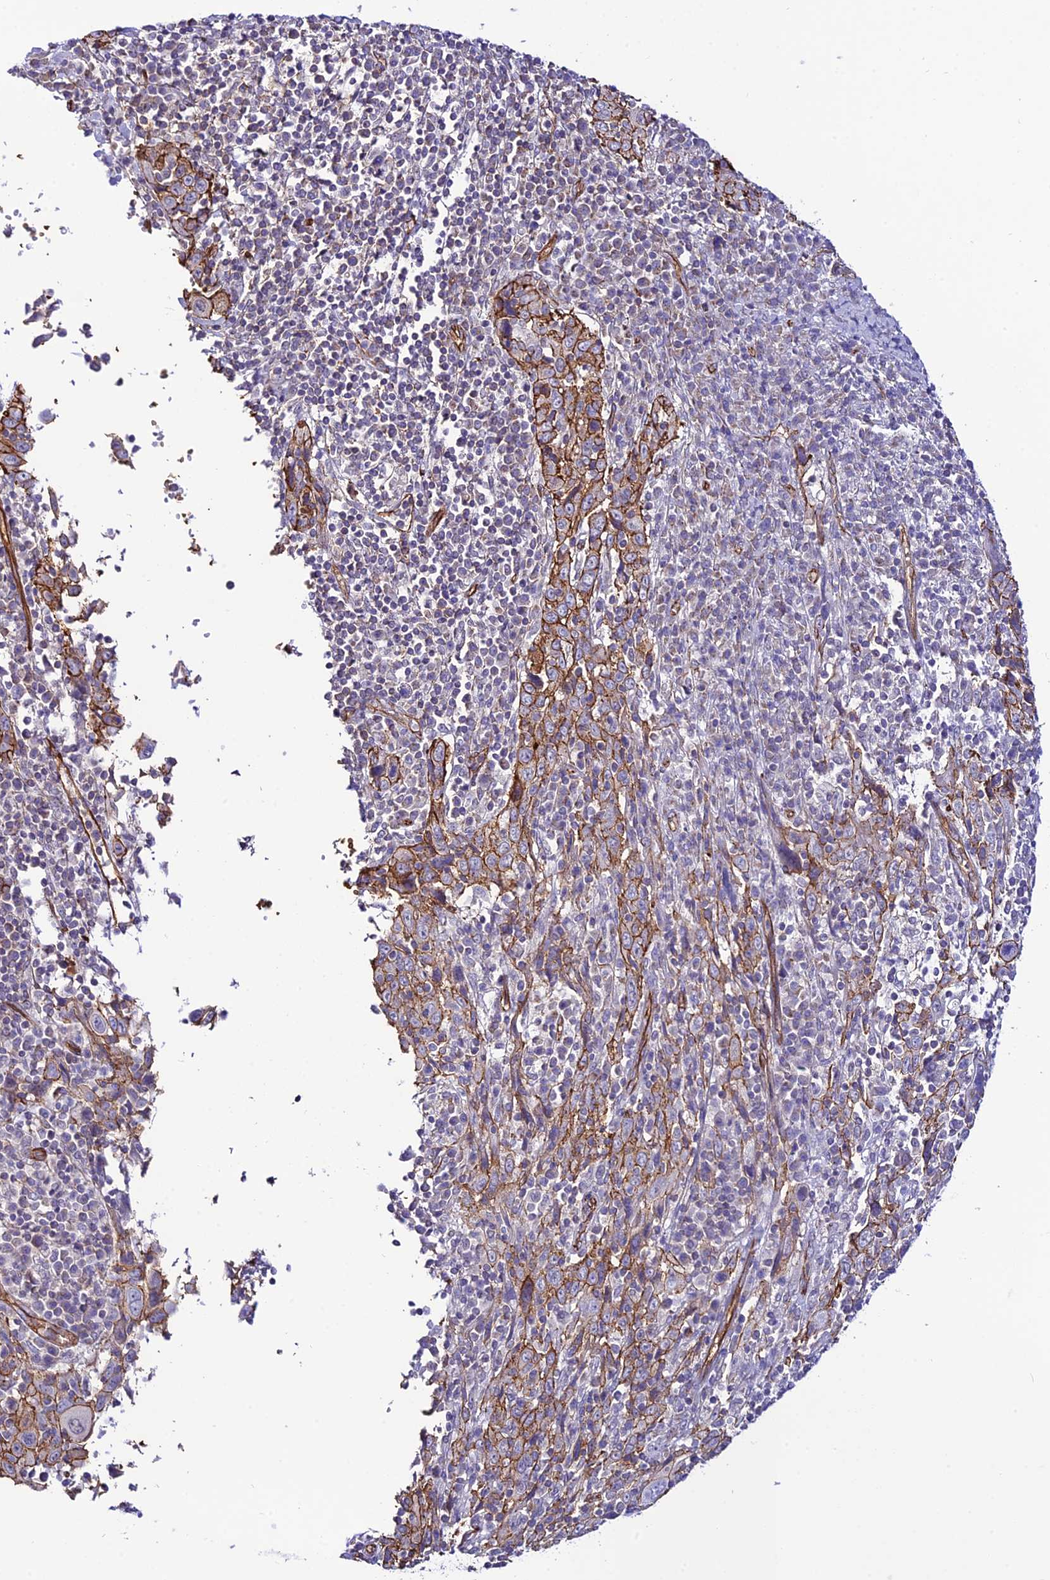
{"staining": {"intensity": "moderate", "quantity": "25%-75%", "location": "cytoplasmic/membranous"}, "tissue": "cervical cancer", "cell_type": "Tumor cells", "image_type": "cancer", "snomed": [{"axis": "morphology", "description": "Squamous cell carcinoma, NOS"}, {"axis": "topography", "description": "Cervix"}], "caption": "This photomicrograph shows IHC staining of human cervical cancer (squamous cell carcinoma), with medium moderate cytoplasmic/membranous expression in approximately 25%-75% of tumor cells.", "gene": "YPEL5", "patient": {"sex": "female", "age": 46}}